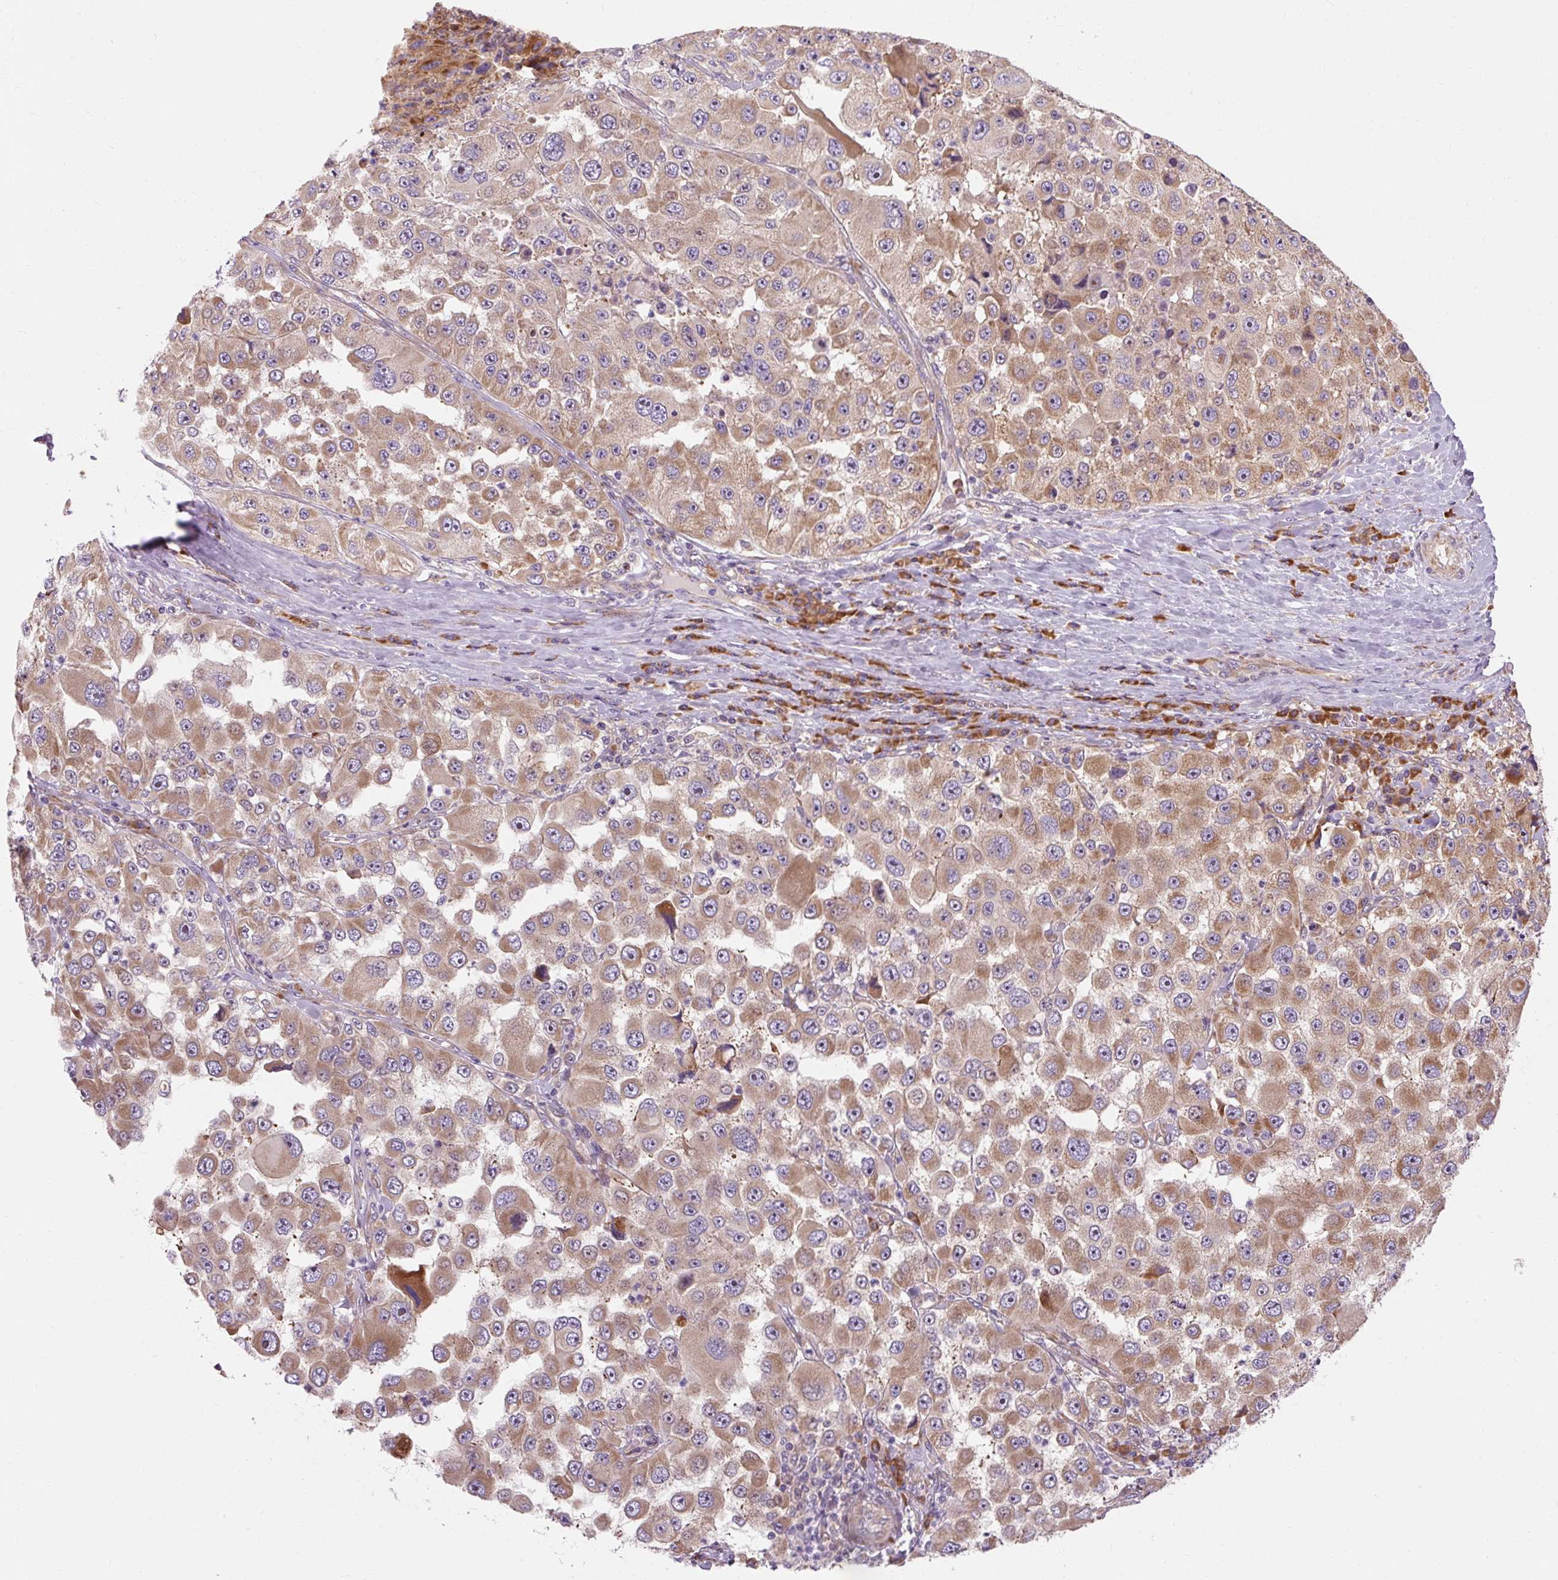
{"staining": {"intensity": "moderate", "quantity": ">75%", "location": "cytoplasmic/membranous"}, "tissue": "melanoma", "cell_type": "Tumor cells", "image_type": "cancer", "snomed": [{"axis": "morphology", "description": "Malignant melanoma, Metastatic site"}, {"axis": "topography", "description": "Lymph node"}], "caption": "A medium amount of moderate cytoplasmic/membranous positivity is present in about >75% of tumor cells in melanoma tissue. (Brightfield microscopy of DAB IHC at high magnification).", "gene": "PRSS48", "patient": {"sex": "male", "age": 62}}